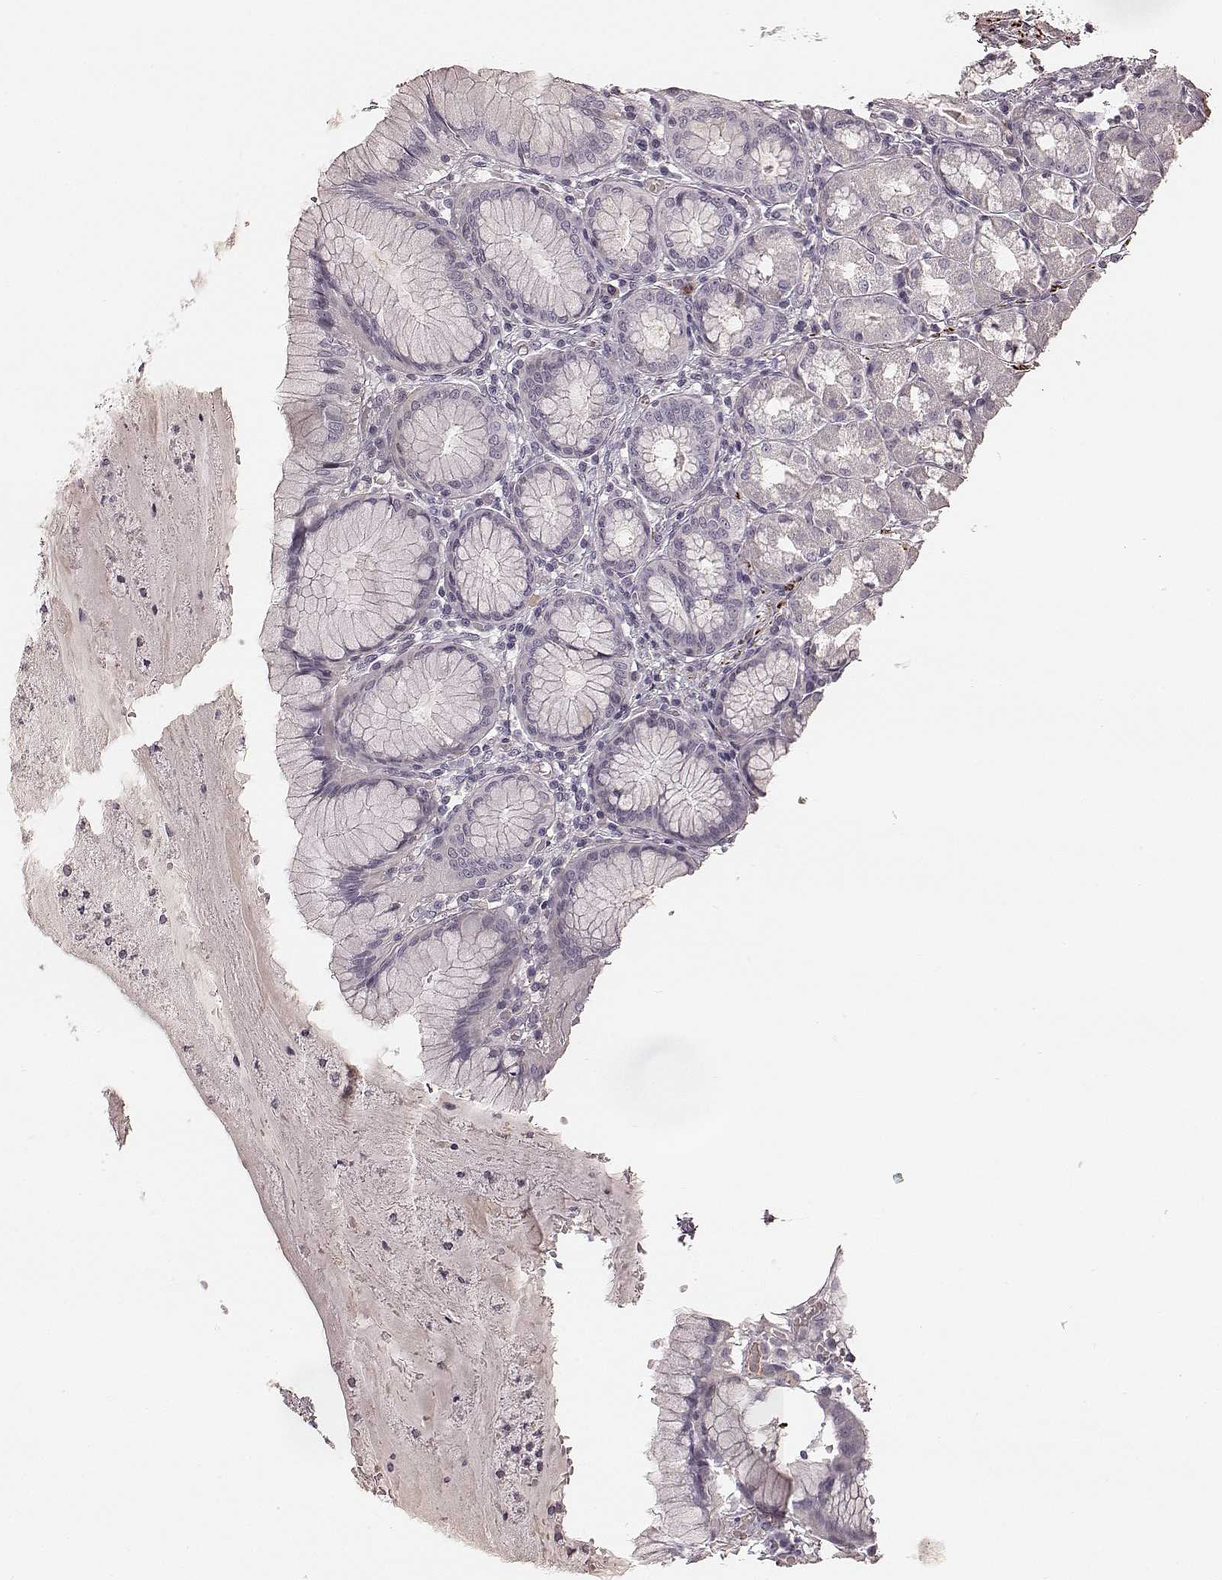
{"staining": {"intensity": "negative", "quantity": "none", "location": "none"}, "tissue": "stomach", "cell_type": "Glandular cells", "image_type": "normal", "snomed": [{"axis": "morphology", "description": "Normal tissue, NOS"}, {"axis": "topography", "description": "Stomach"}], "caption": "This is an immunohistochemistry (IHC) photomicrograph of unremarkable stomach. There is no staining in glandular cells.", "gene": "SMIM24", "patient": {"sex": "male", "age": 55}}